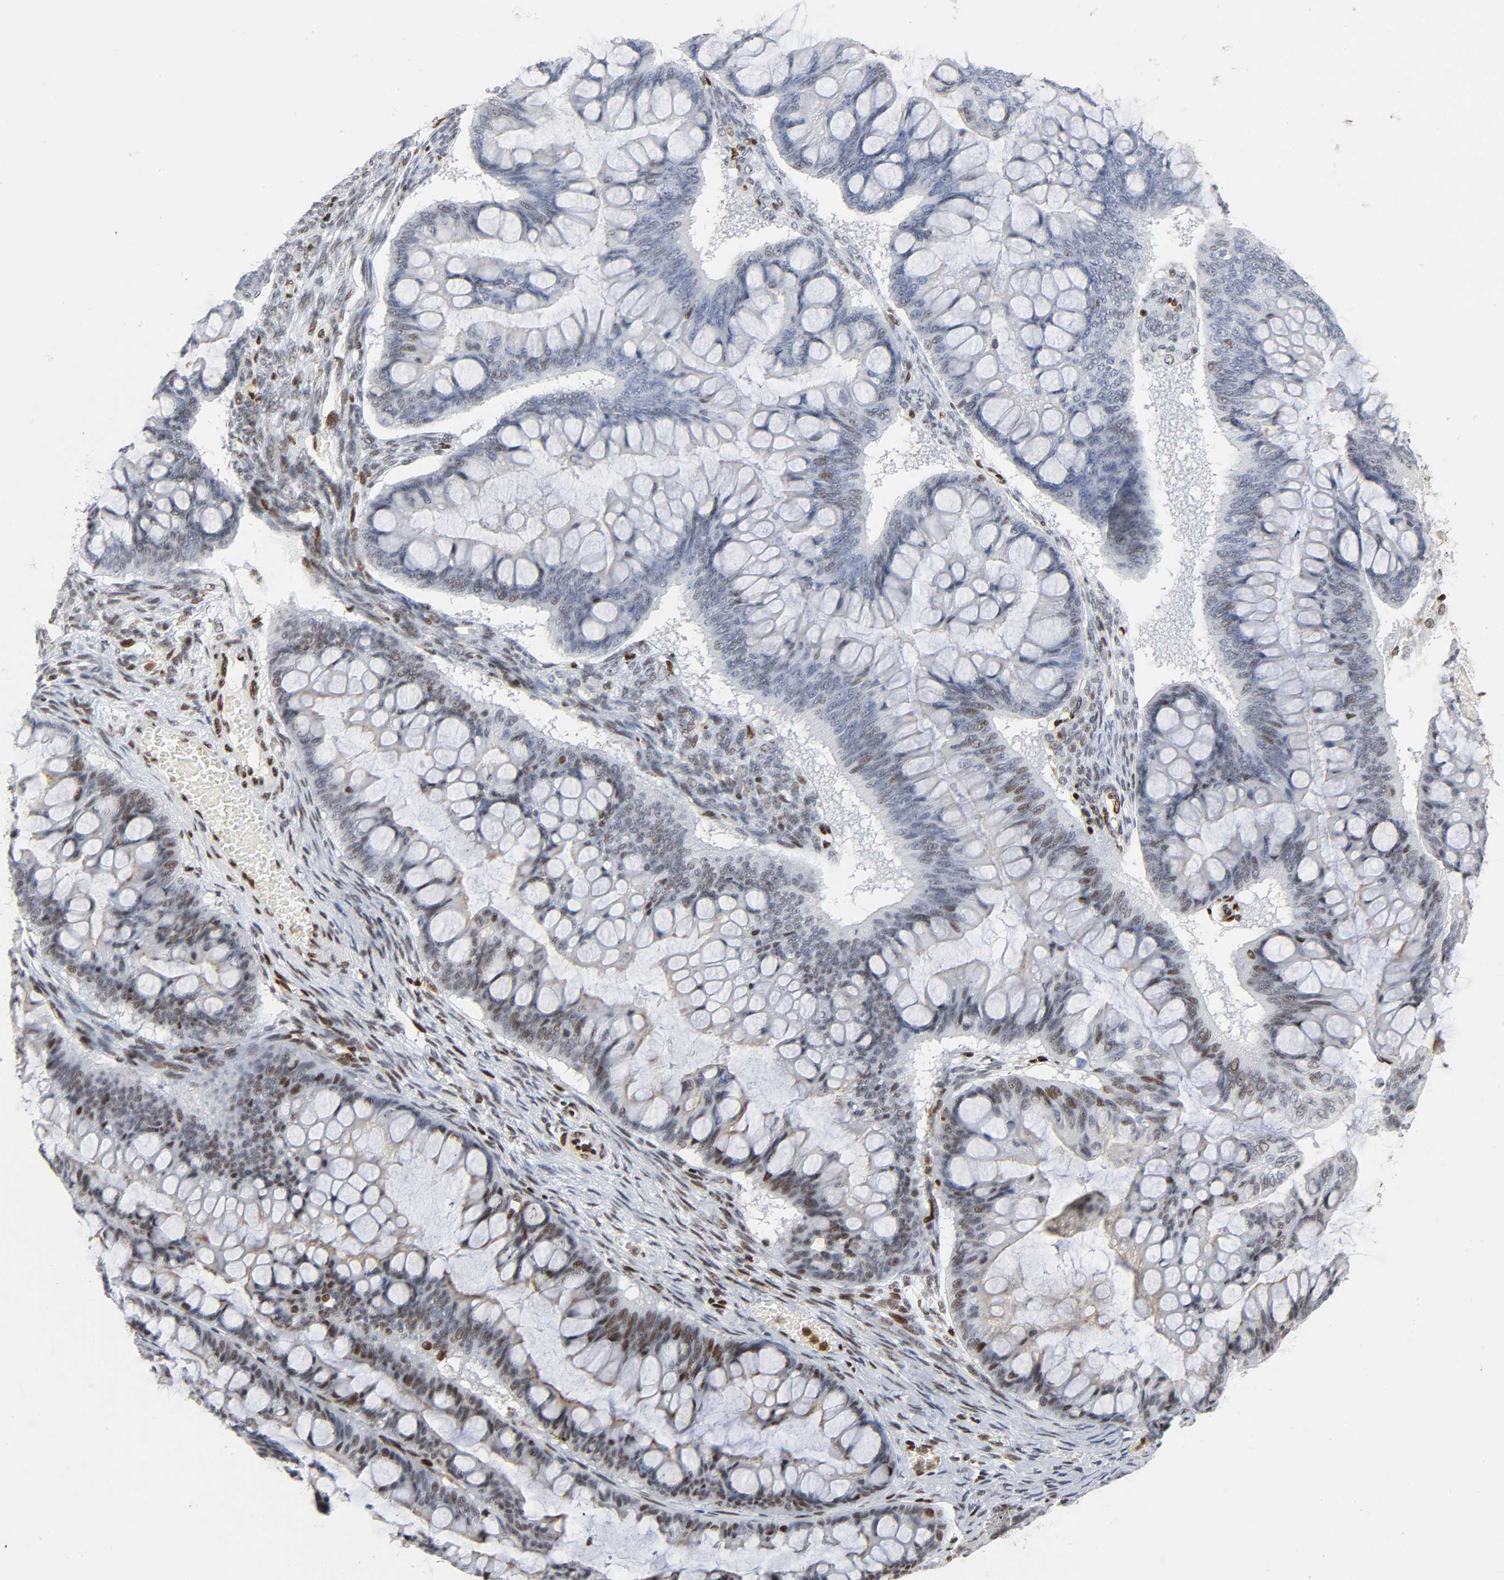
{"staining": {"intensity": "moderate", "quantity": "25%-75%", "location": "nuclear"}, "tissue": "ovarian cancer", "cell_type": "Tumor cells", "image_type": "cancer", "snomed": [{"axis": "morphology", "description": "Cystadenocarcinoma, mucinous, NOS"}, {"axis": "topography", "description": "Ovary"}], "caption": "Tumor cells exhibit medium levels of moderate nuclear staining in about 25%-75% of cells in human ovarian mucinous cystadenocarcinoma.", "gene": "WAS", "patient": {"sex": "female", "age": 73}}